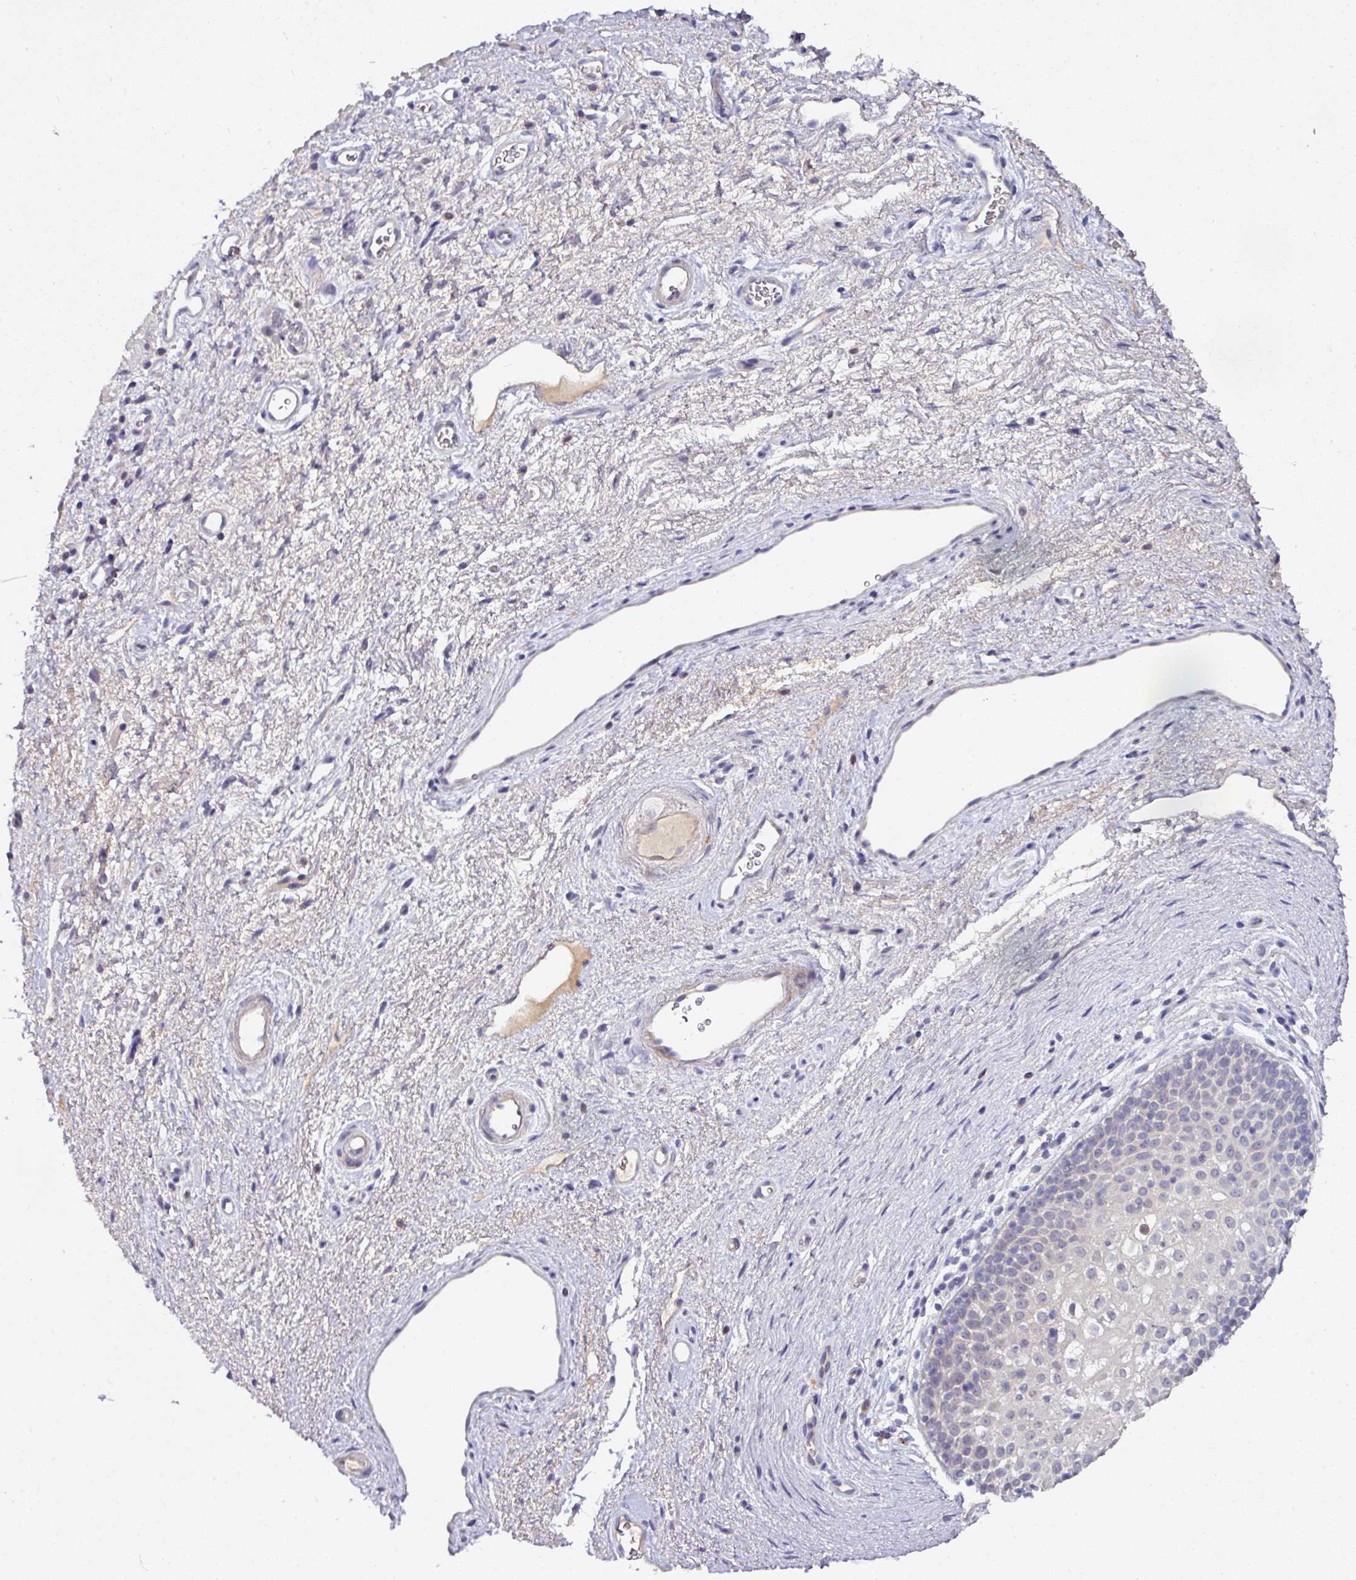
{"staining": {"intensity": "negative", "quantity": "none", "location": "none"}, "tissue": "vagina", "cell_type": "Squamous epithelial cells", "image_type": "normal", "snomed": [{"axis": "morphology", "description": "Normal tissue, NOS"}, {"axis": "topography", "description": "Vagina"}], "caption": "DAB immunohistochemical staining of unremarkable vagina exhibits no significant expression in squamous epithelial cells.", "gene": "AEBP2", "patient": {"sex": "female", "age": 47}}